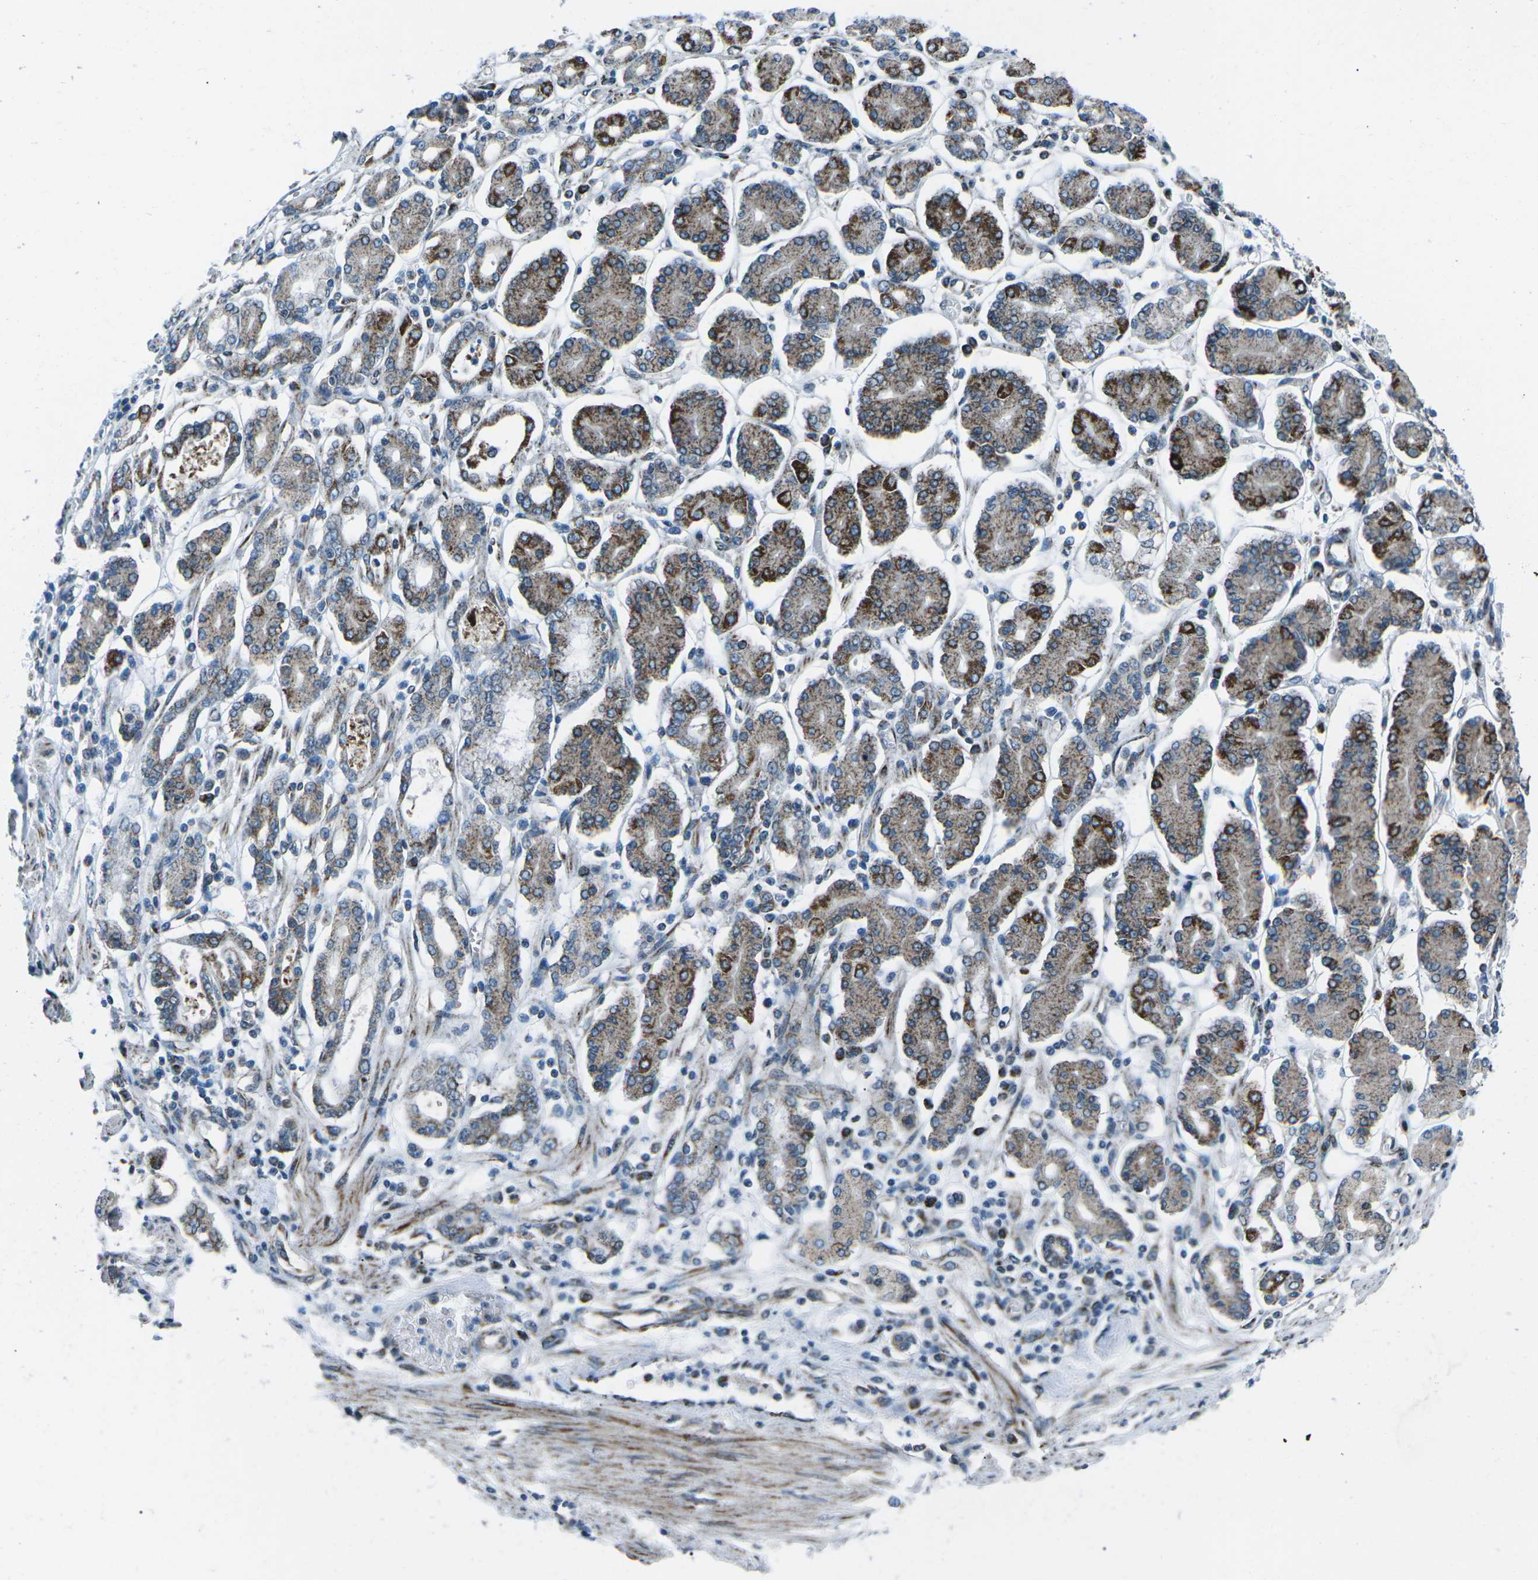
{"staining": {"intensity": "moderate", "quantity": ">75%", "location": "cytoplasmic/membranous"}, "tissue": "stomach cancer", "cell_type": "Tumor cells", "image_type": "cancer", "snomed": [{"axis": "morphology", "description": "Adenocarcinoma, NOS"}, {"axis": "topography", "description": "Stomach"}], "caption": "Brown immunohistochemical staining in human stomach cancer (adenocarcinoma) displays moderate cytoplasmic/membranous staining in approximately >75% of tumor cells.", "gene": "RFESD", "patient": {"sex": "male", "age": 76}}